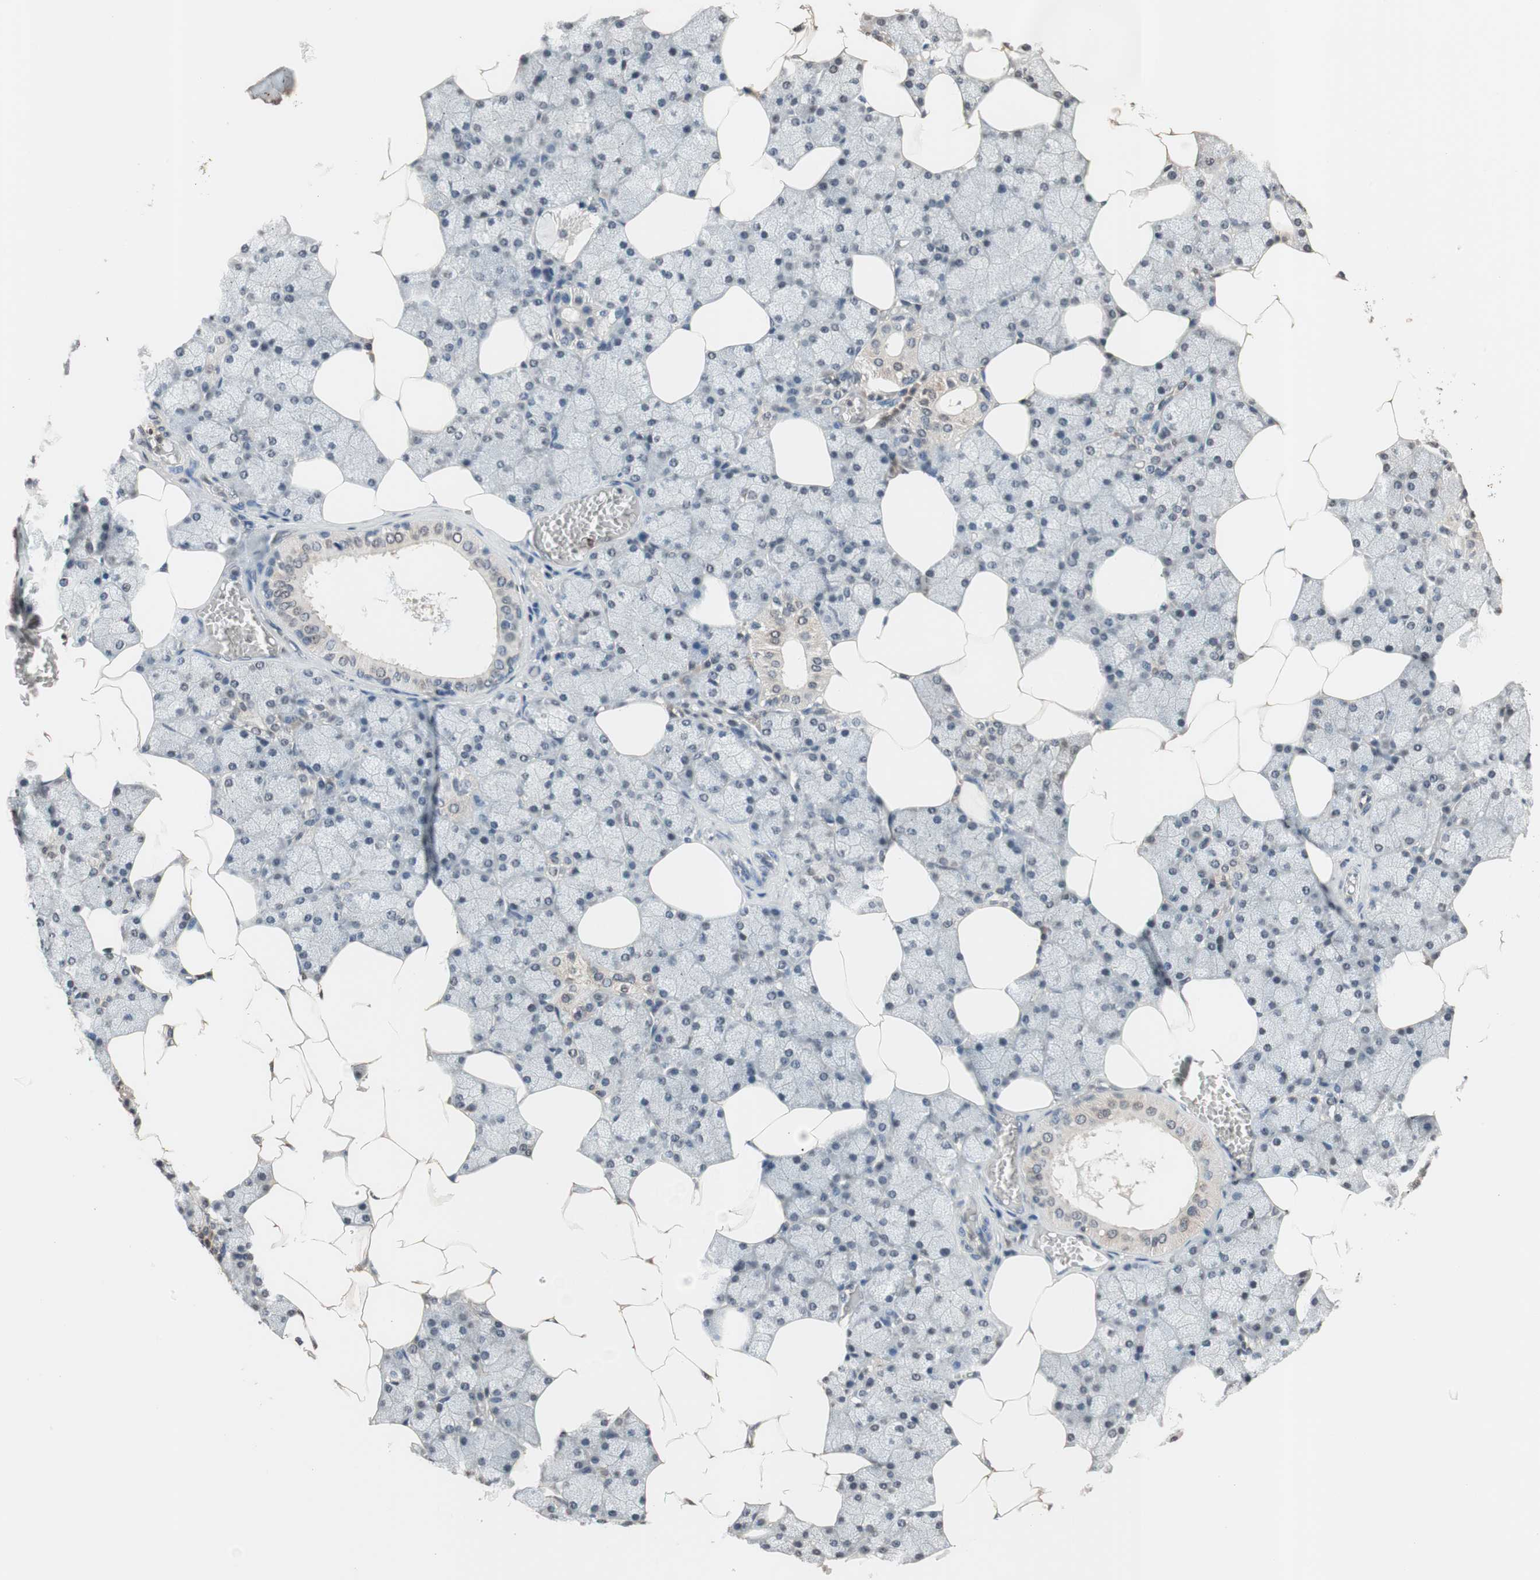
{"staining": {"intensity": "weak", "quantity": ">75%", "location": "cytoplasmic/membranous"}, "tissue": "salivary gland", "cell_type": "Glandular cells", "image_type": "normal", "snomed": [{"axis": "morphology", "description": "Normal tissue, NOS"}, {"axis": "topography", "description": "Salivary gland"}], "caption": "Human salivary gland stained for a protein (brown) displays weak cytoplasmic/membranous positive positivity in about >75% of glandular cells.", "gene": "GCLC", "patient": {"sex": "male", "age": 62}}